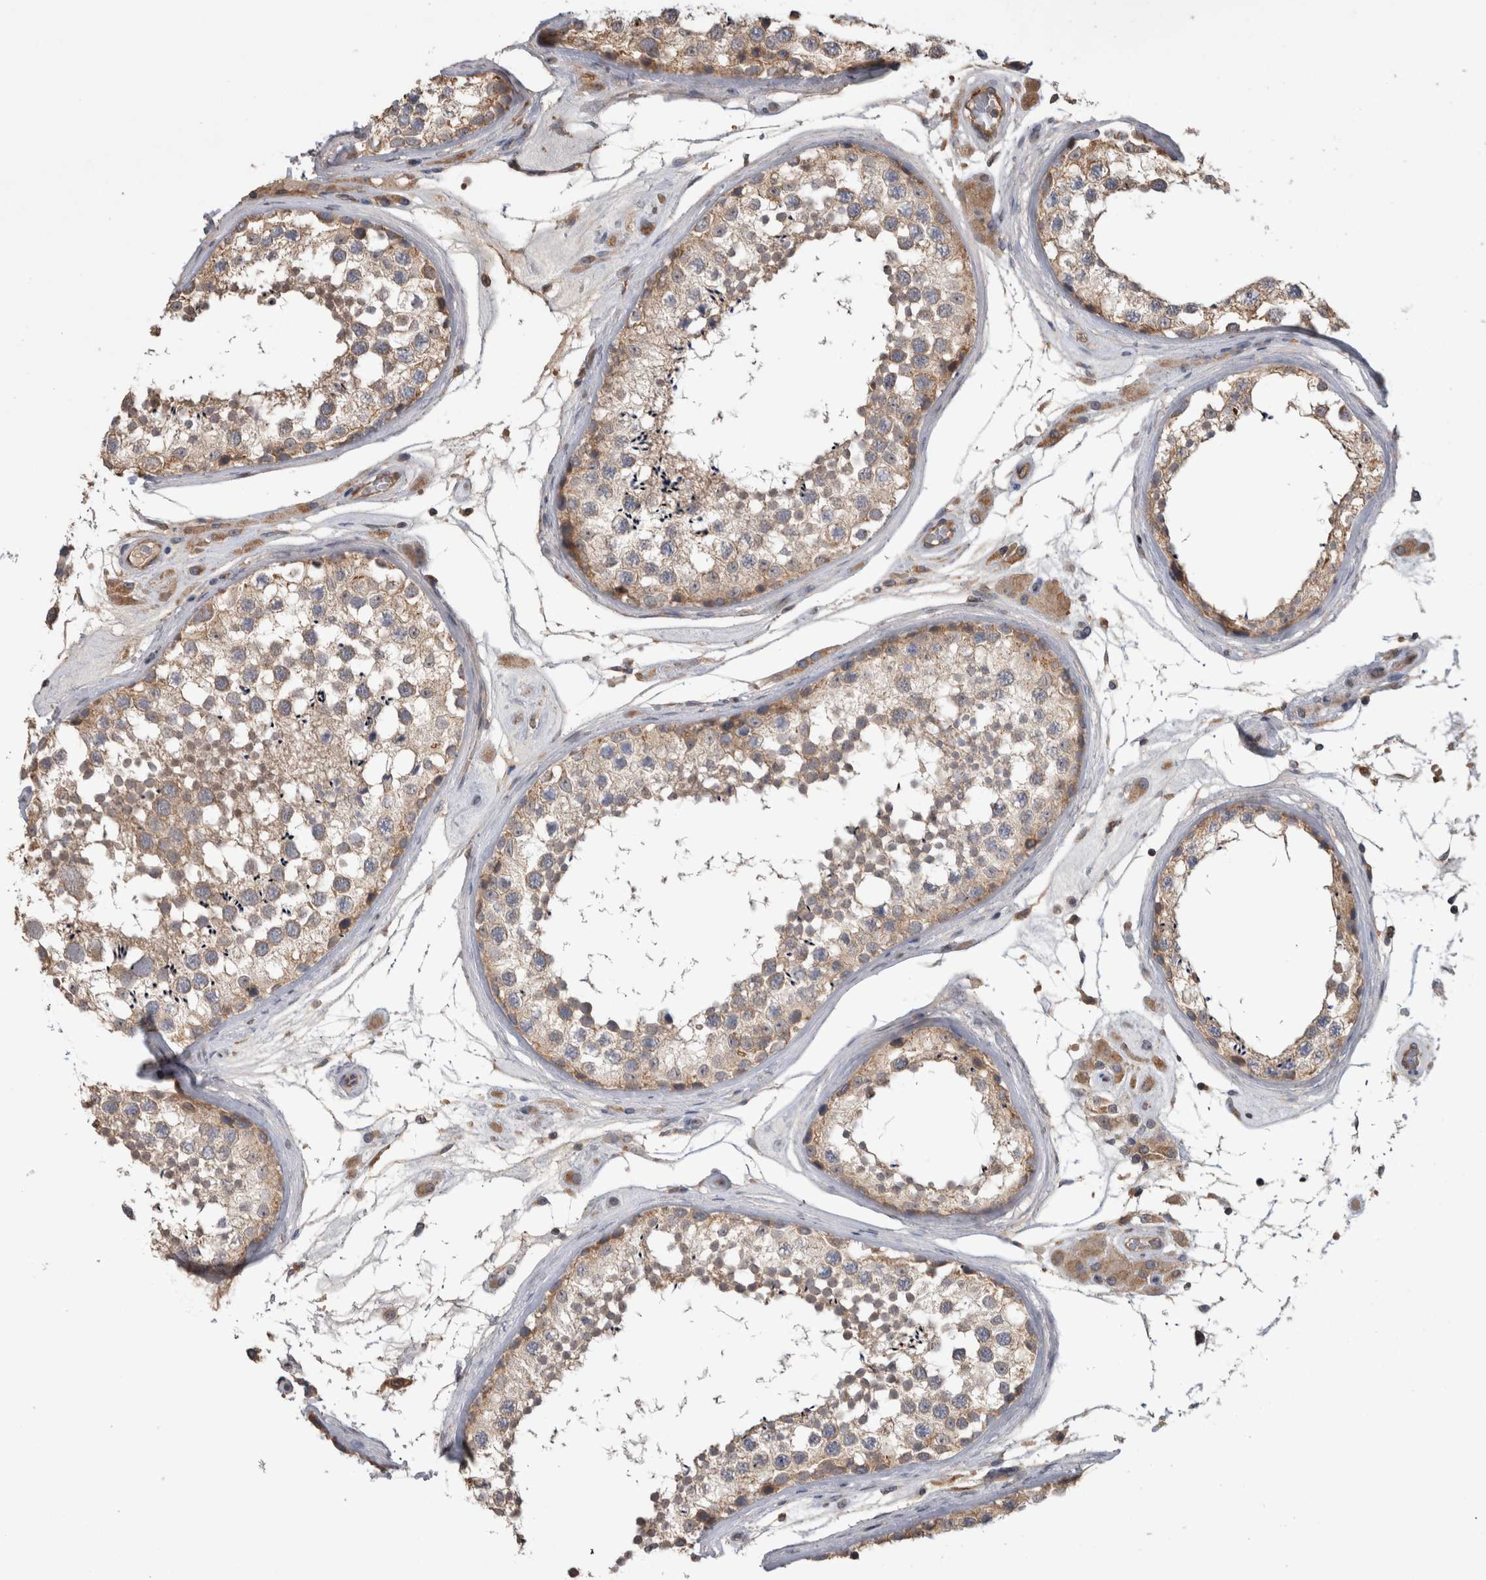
{"staining": {"intensity": "moderate", "quantity": "25%-75%", "location": "cytoplasmic/membranous"}, "tissue": "testis", "cell_type": "Cells in seminiferous ducts", "image_type": "normal", "snomed": [{"axis": "morphology", "description": "Normal tissue, NOS"}, {"axis": "topography", "description": "Testis"}], "caption": "Benign testis exhibits moderate cytoplasmic/membranous staining in approximately 25%-75% of cells in seminiferous ducts (Brightfield microscopy of DAB IHC at high magnification)..", "gene": "TARBP1", "patient": {"sex": "male", "age": 46}}